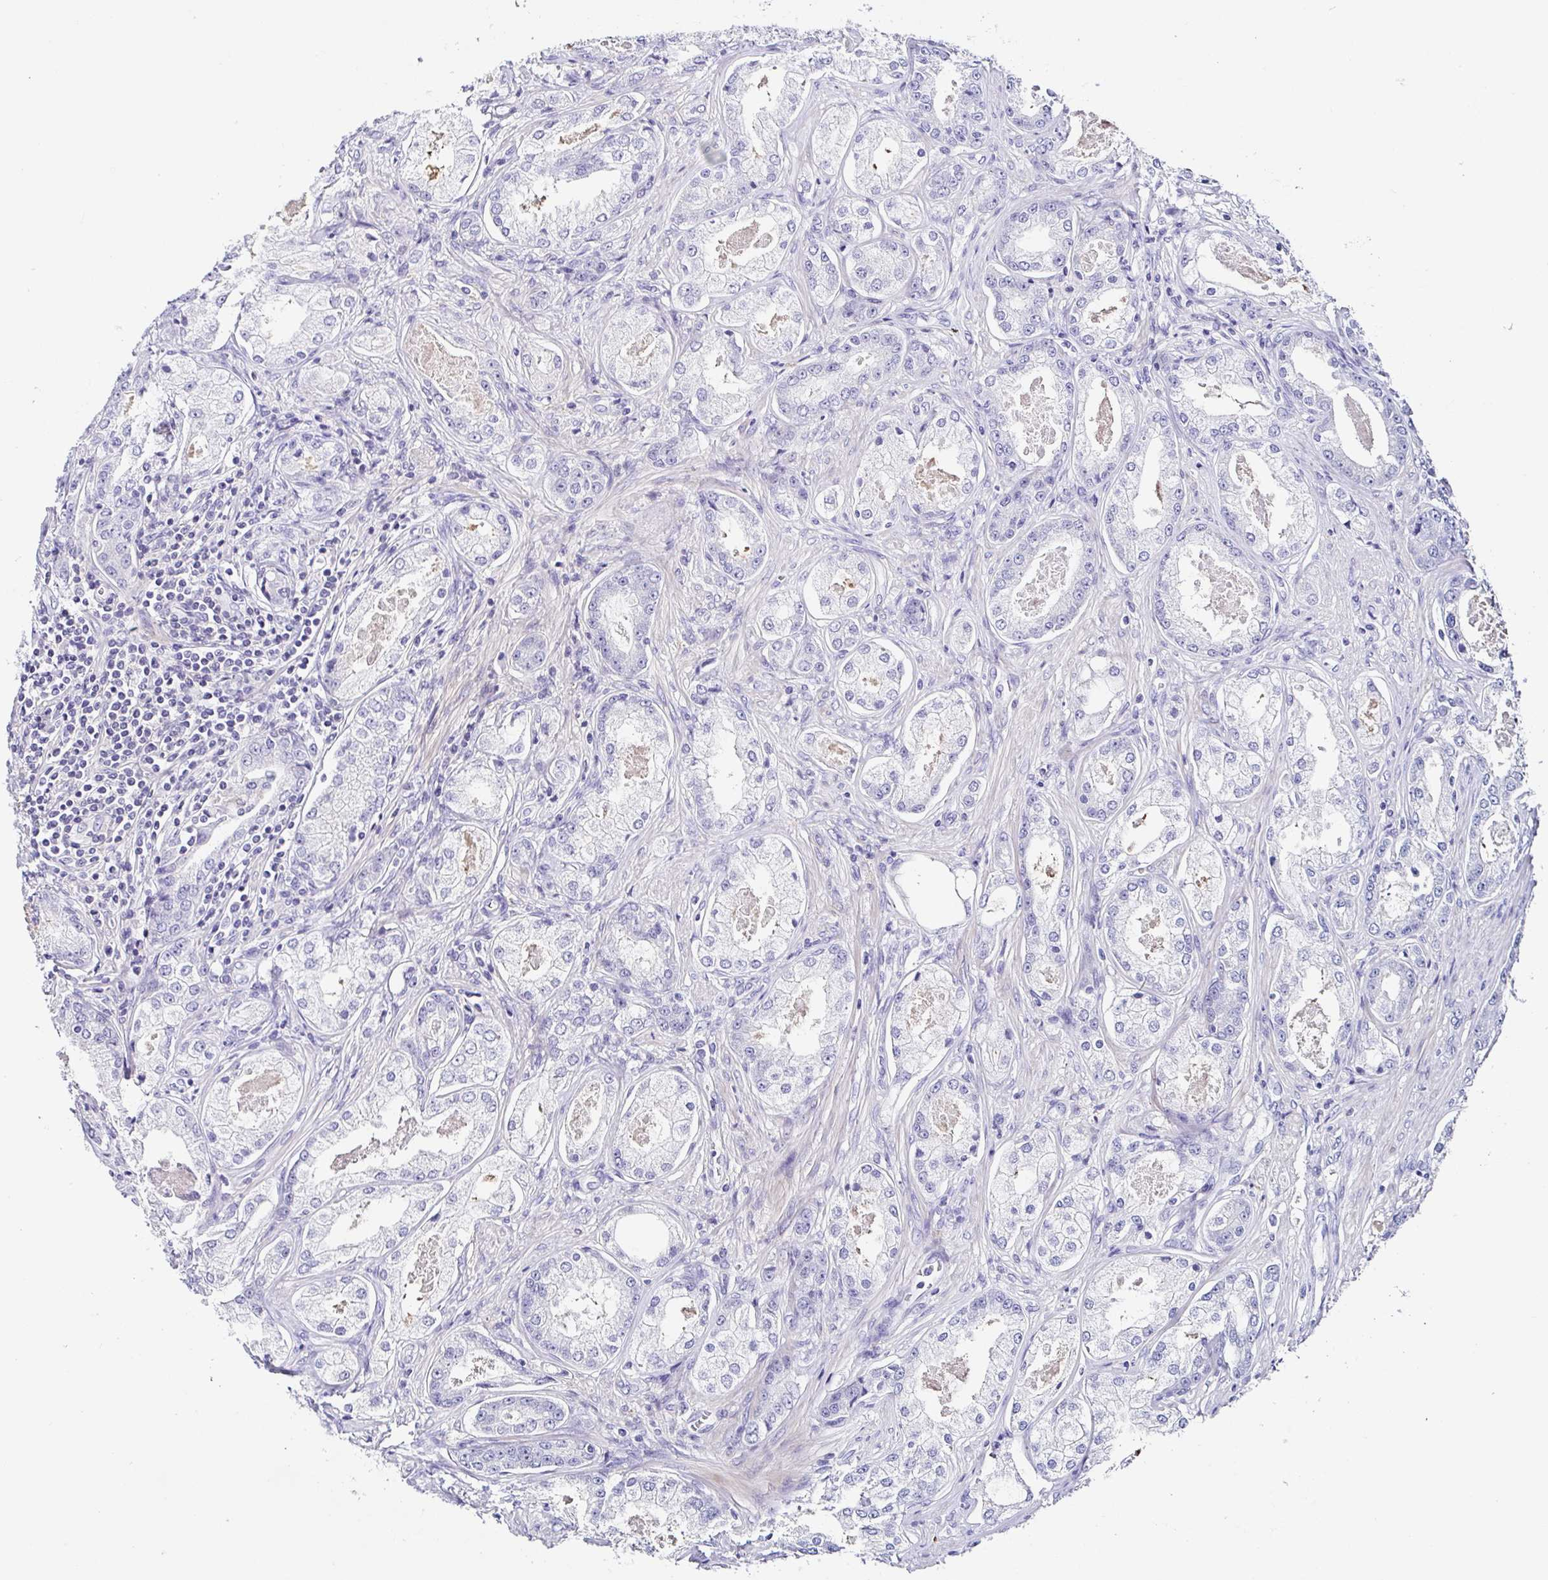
{"staining": {"intensity": "negative", "quantity": "none", "location": "none"}, "tissue": "prostate cancer", "cell_type": "Tumor cells", "image_type": "cancer", "snomed": [{"axis": "morphology", "description": "Adenocarcinoma, Low grade"}, {"axis": "topography", "description": "Prostate"}], "caption": "This histopathology image is of adenocarcinoma (low-grade) (prostate) stained with immunohistochemistry (IHC) to label a protein in brown with the nuclei are counter-stained blue. There is no staining in tumor cells. Nuclei are stained in blue.", "gene": "UGT3A1", "patient": {"sex": "male", "age": 68}}